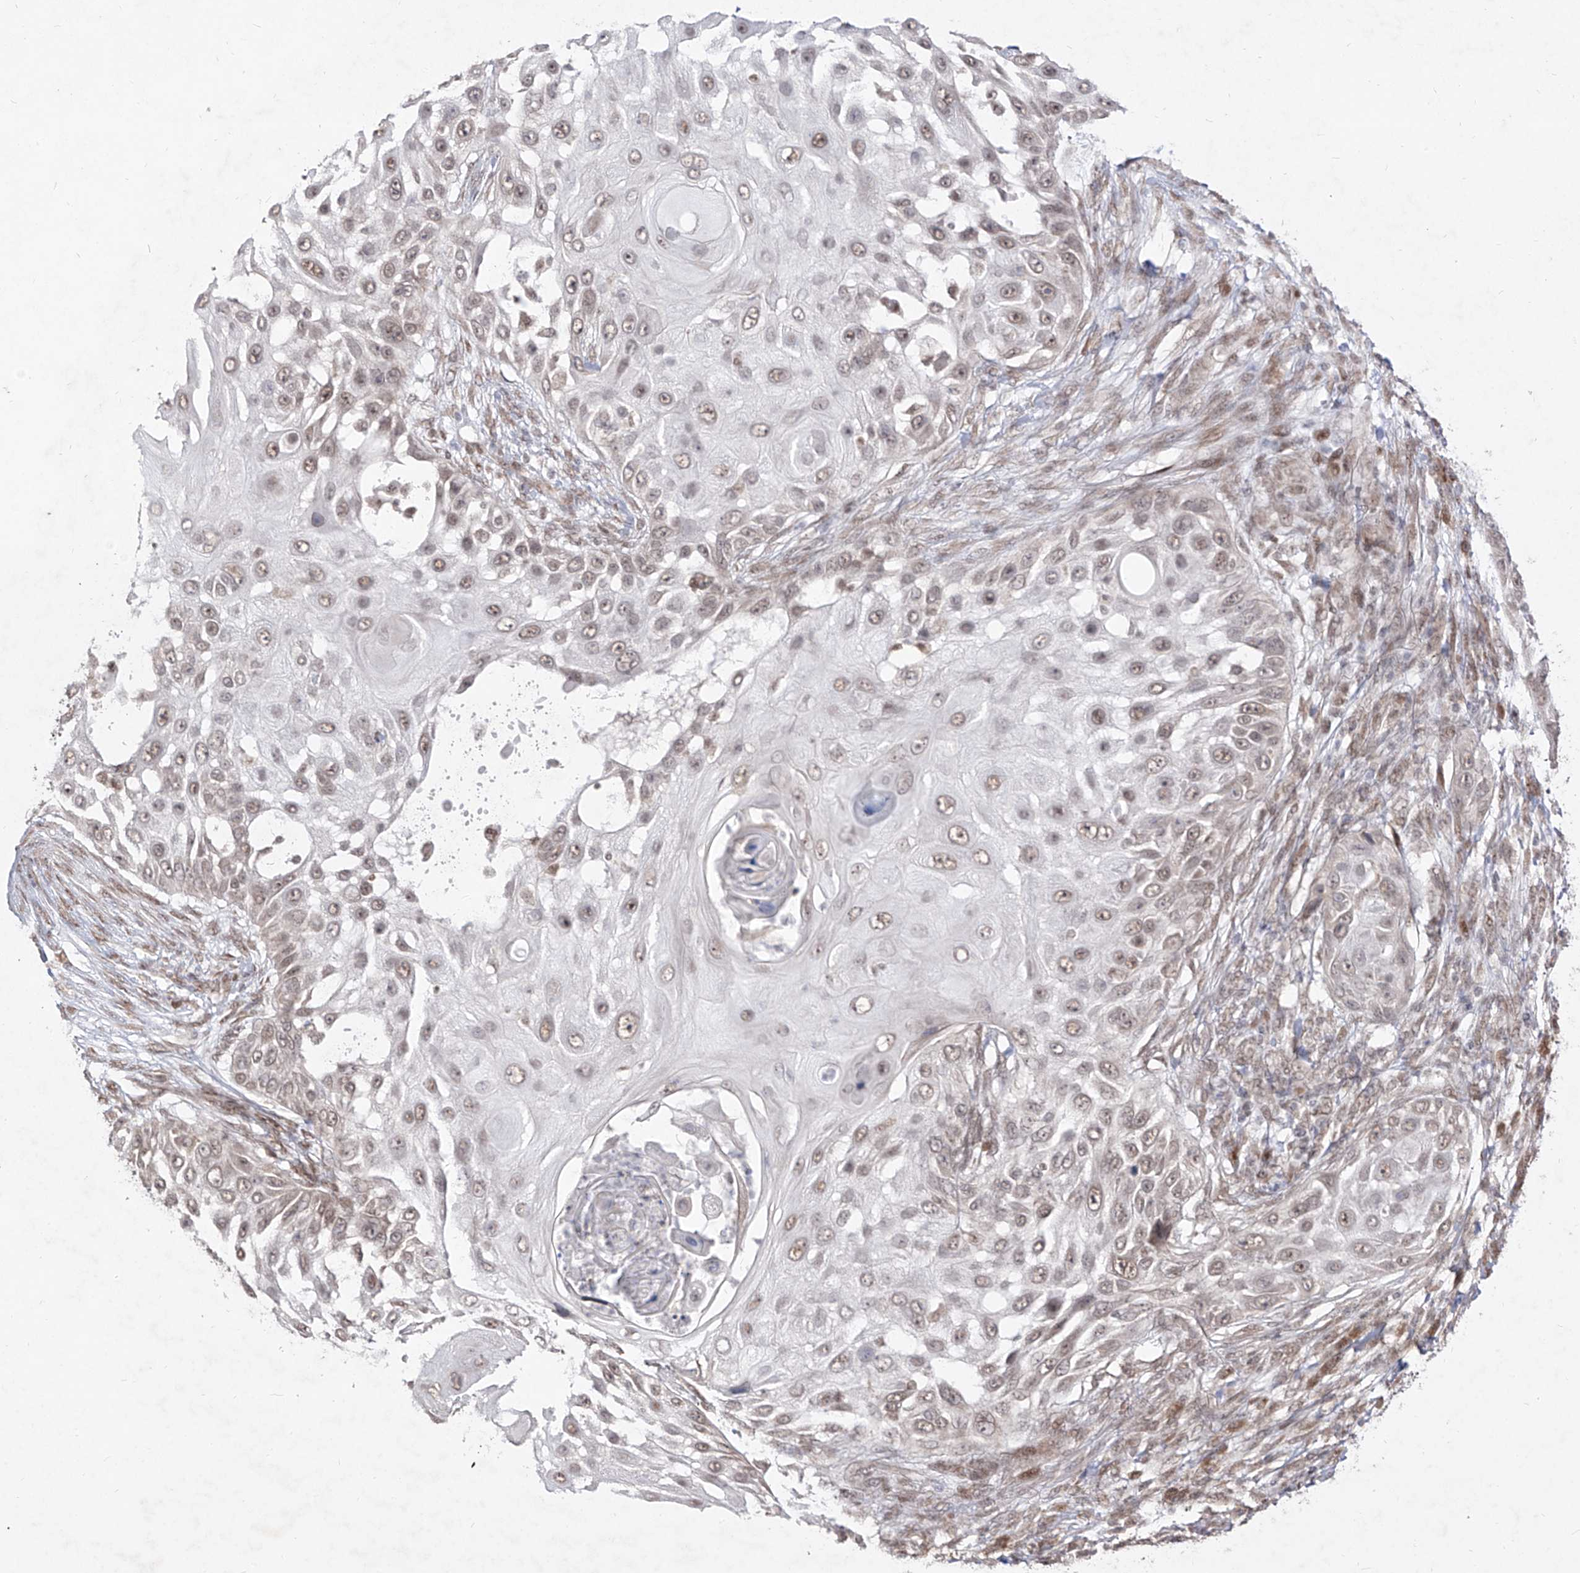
{"staining": {"intensity": "weak", "quantity": "25%-75%", "location": "nuclear"}, "tissue": "skin cancer", "cell_type": "Tumor cells", "image_type": "cancer", "snomed": [{"axis": "morphology", "description": "Squamous cell carcinoma, NOS"}, {"axis": "topography", "description": "Skin"}], "caption": "A brown stain shows weak nuclear positivity of a protein in squamous cell carcinoma (skin) tumor cells.", "gene": "SNRNP27", "patient": {"sex": "female", "age": 44}}